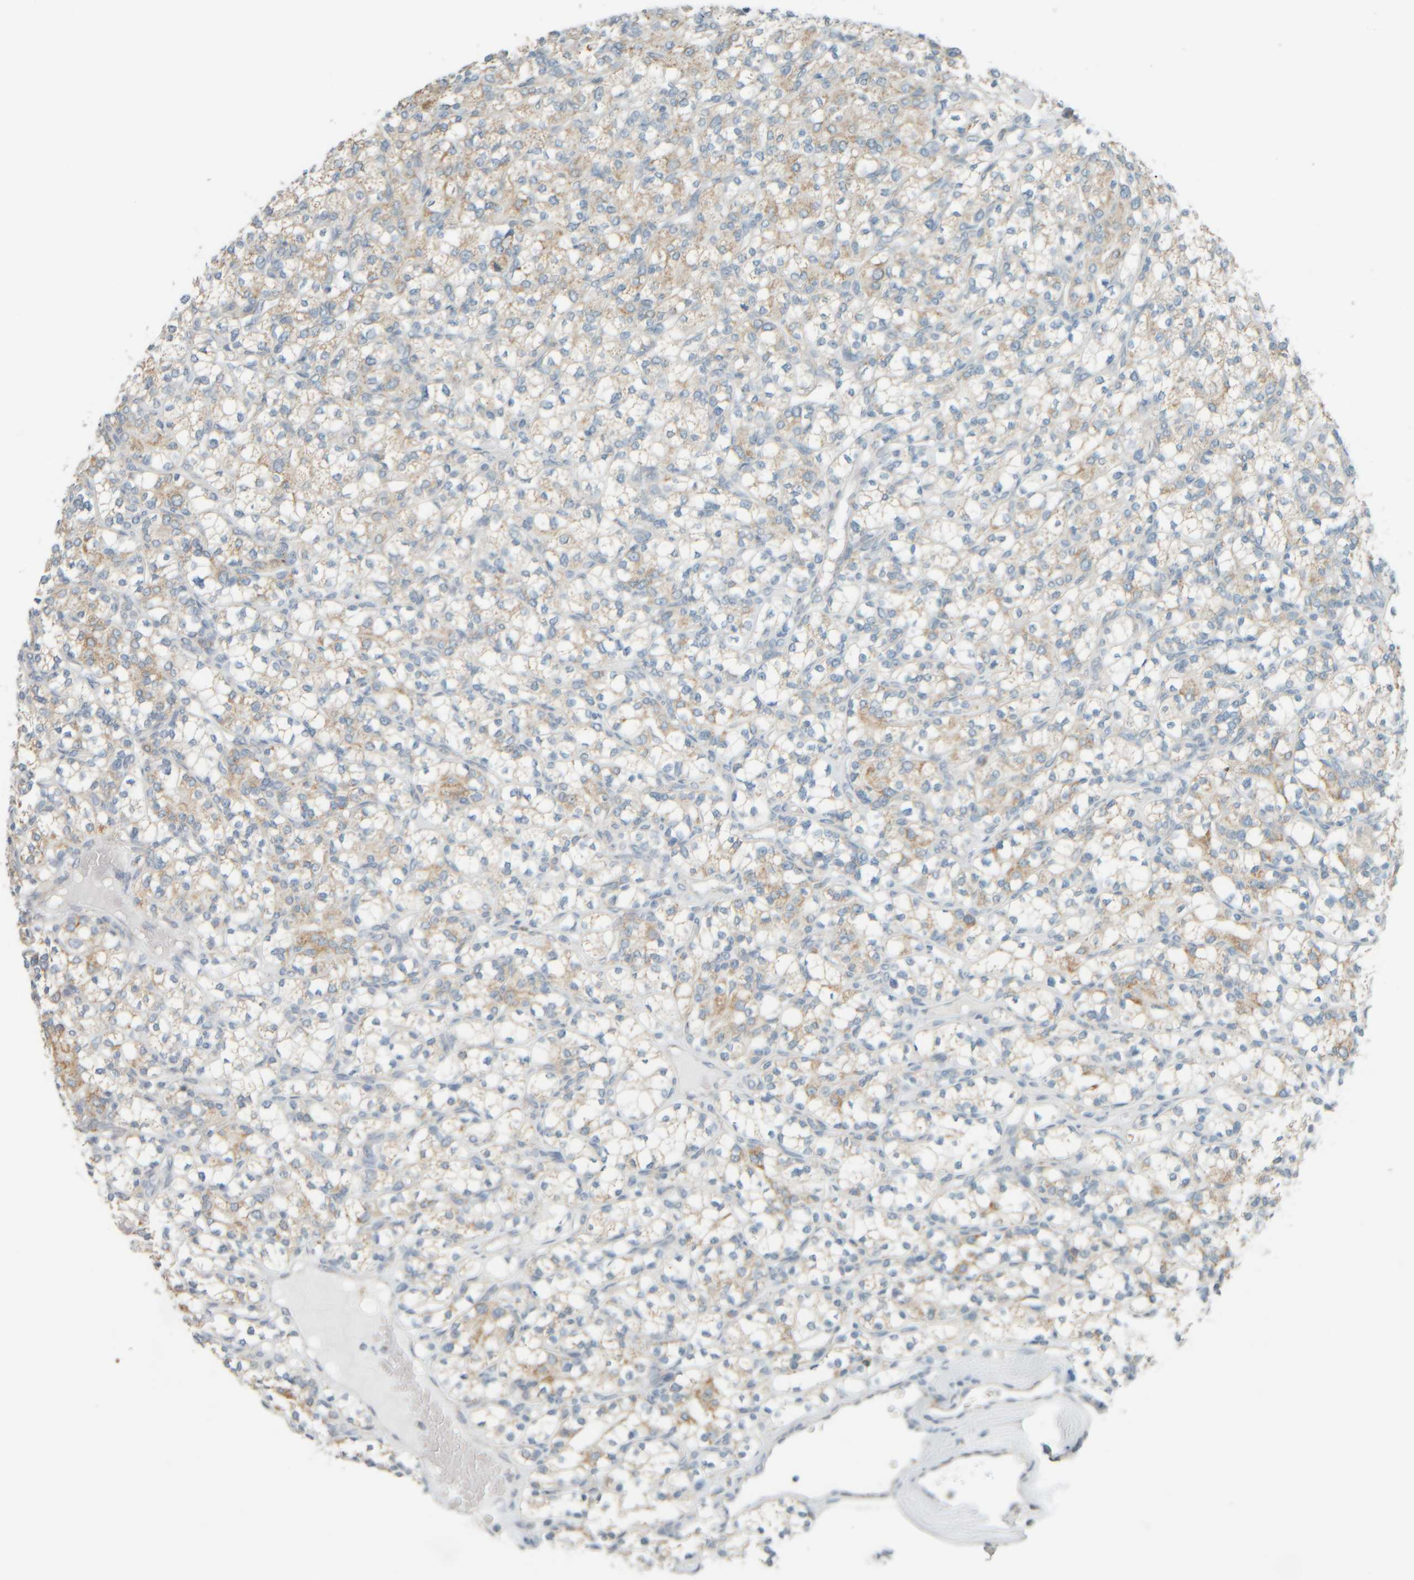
{"staining": {"intensity": "weak", "quantity": ">75%", "location": "cytoplasmic/membranous"}, "tissue": "renal cancer", "cell_type": "Tumor cells", "image_type": "cancer", "snomed": [{"axis": "morphology", "description": "Adenocarcinoma, NOS"}, {"axis": "topography", "description": "Kidney"}], "caption": "Renal cancer tissue exhibits weak cytoplasmic/membranous positivity in approximately >75% of tumor cells, visualized by immunohistochemistry.", "gene": "PTGES3L-AARSD1", "patient": {"sex": "male", "age": 77}}